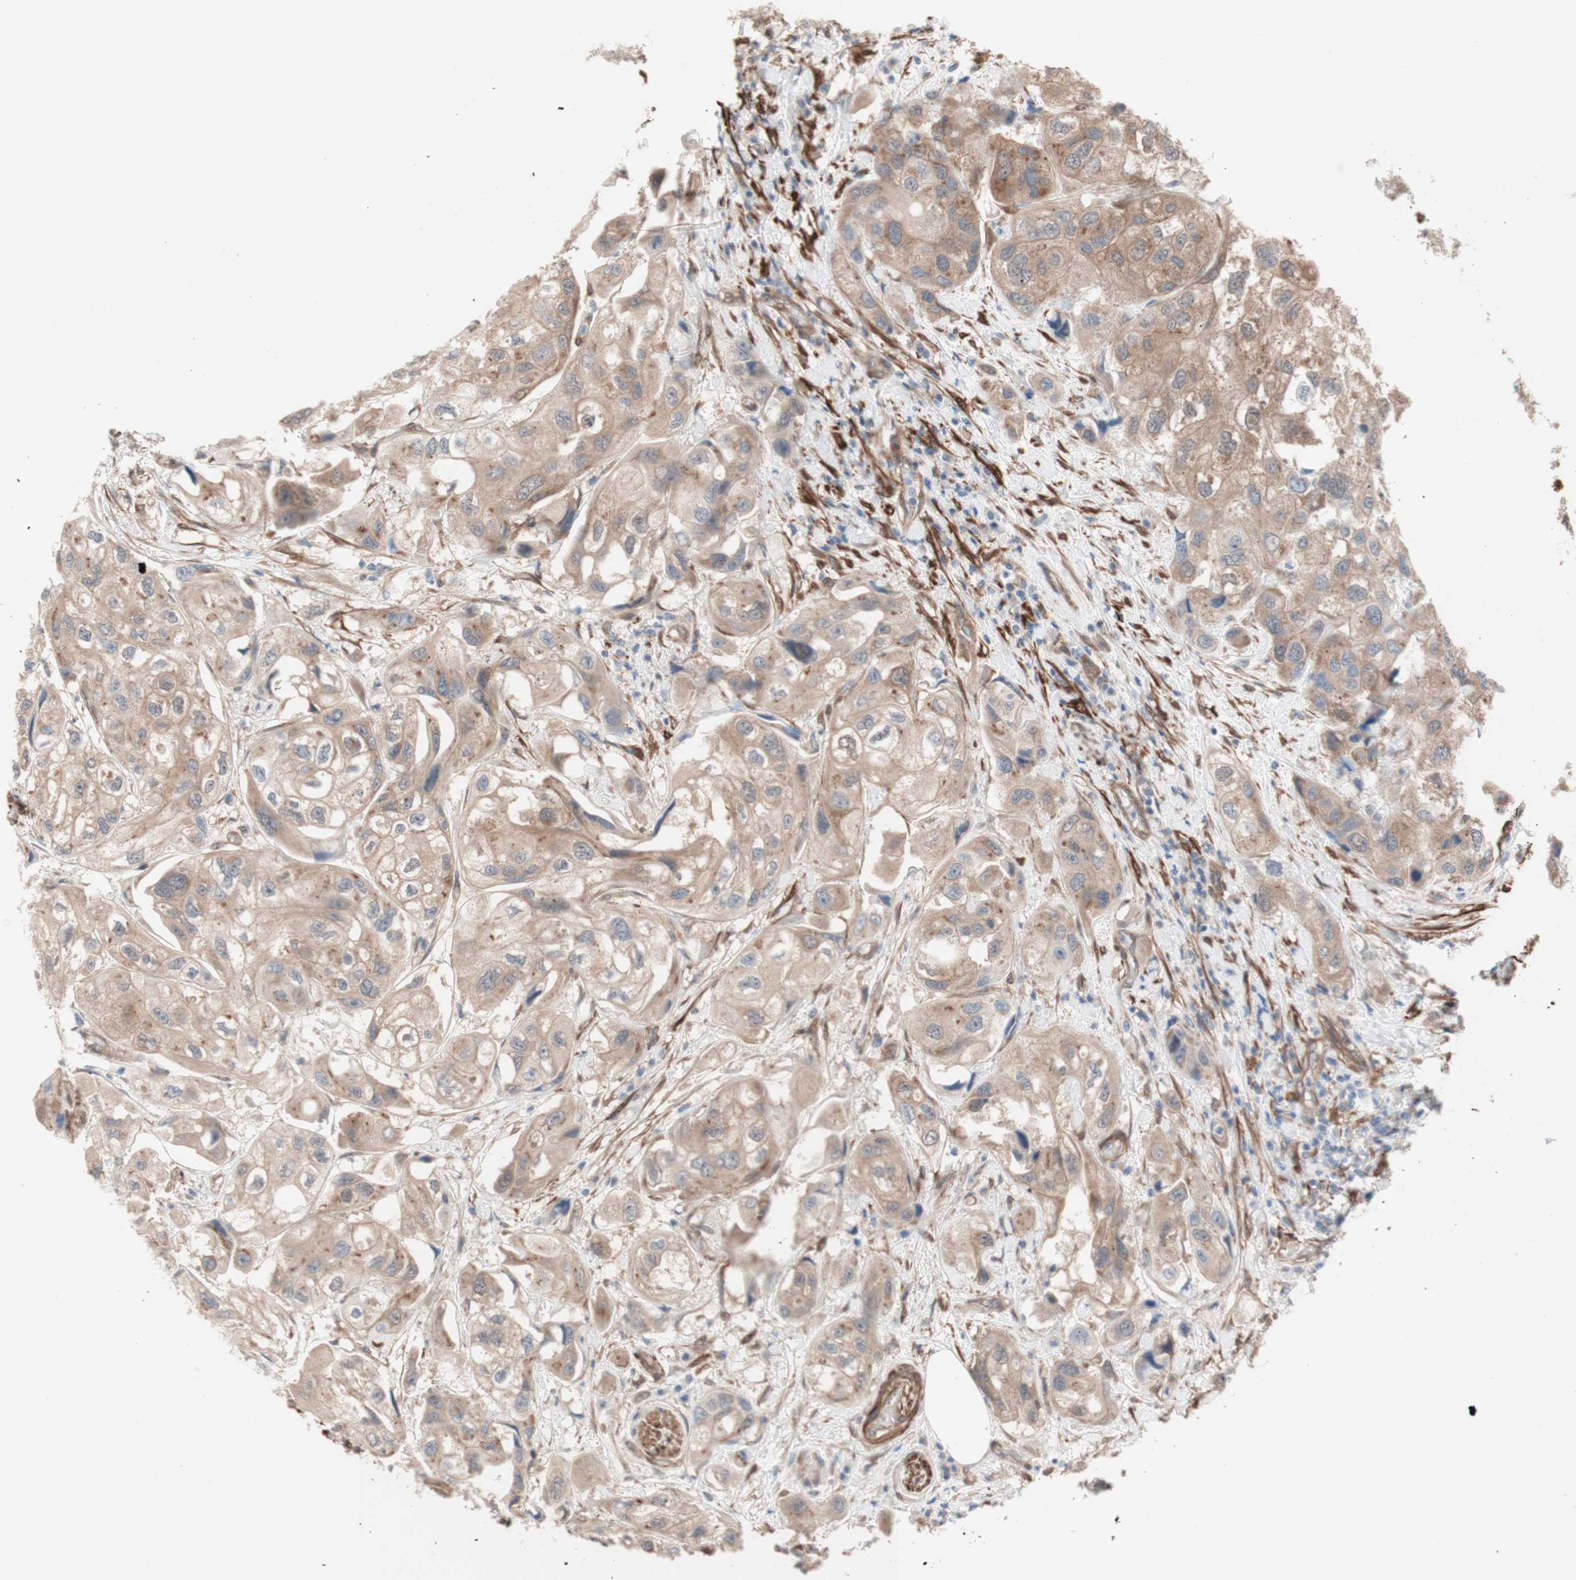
{"staining": {"intensity": "moderate", "quantity": ">75%", "location": "cytoplasmic/membranous"}, "tissue": "urothelial cancer", "cell_type": "Tumor cells", "image_type": "cancer", "snomed": [{"axis": "morphology", "description": "Urothelial carcinoma, High grade"}, {"axis": "topography", "description": "Urinary bladder"}], "caption": "An image showing moderate cytoplasmic/membranous positivity in about >75% of tumor cells in urothelial cancer, as visualized by brown immunohistochemical staining.", "gene": "CNN3", "patient": {"sex": "female", "age": 64}}